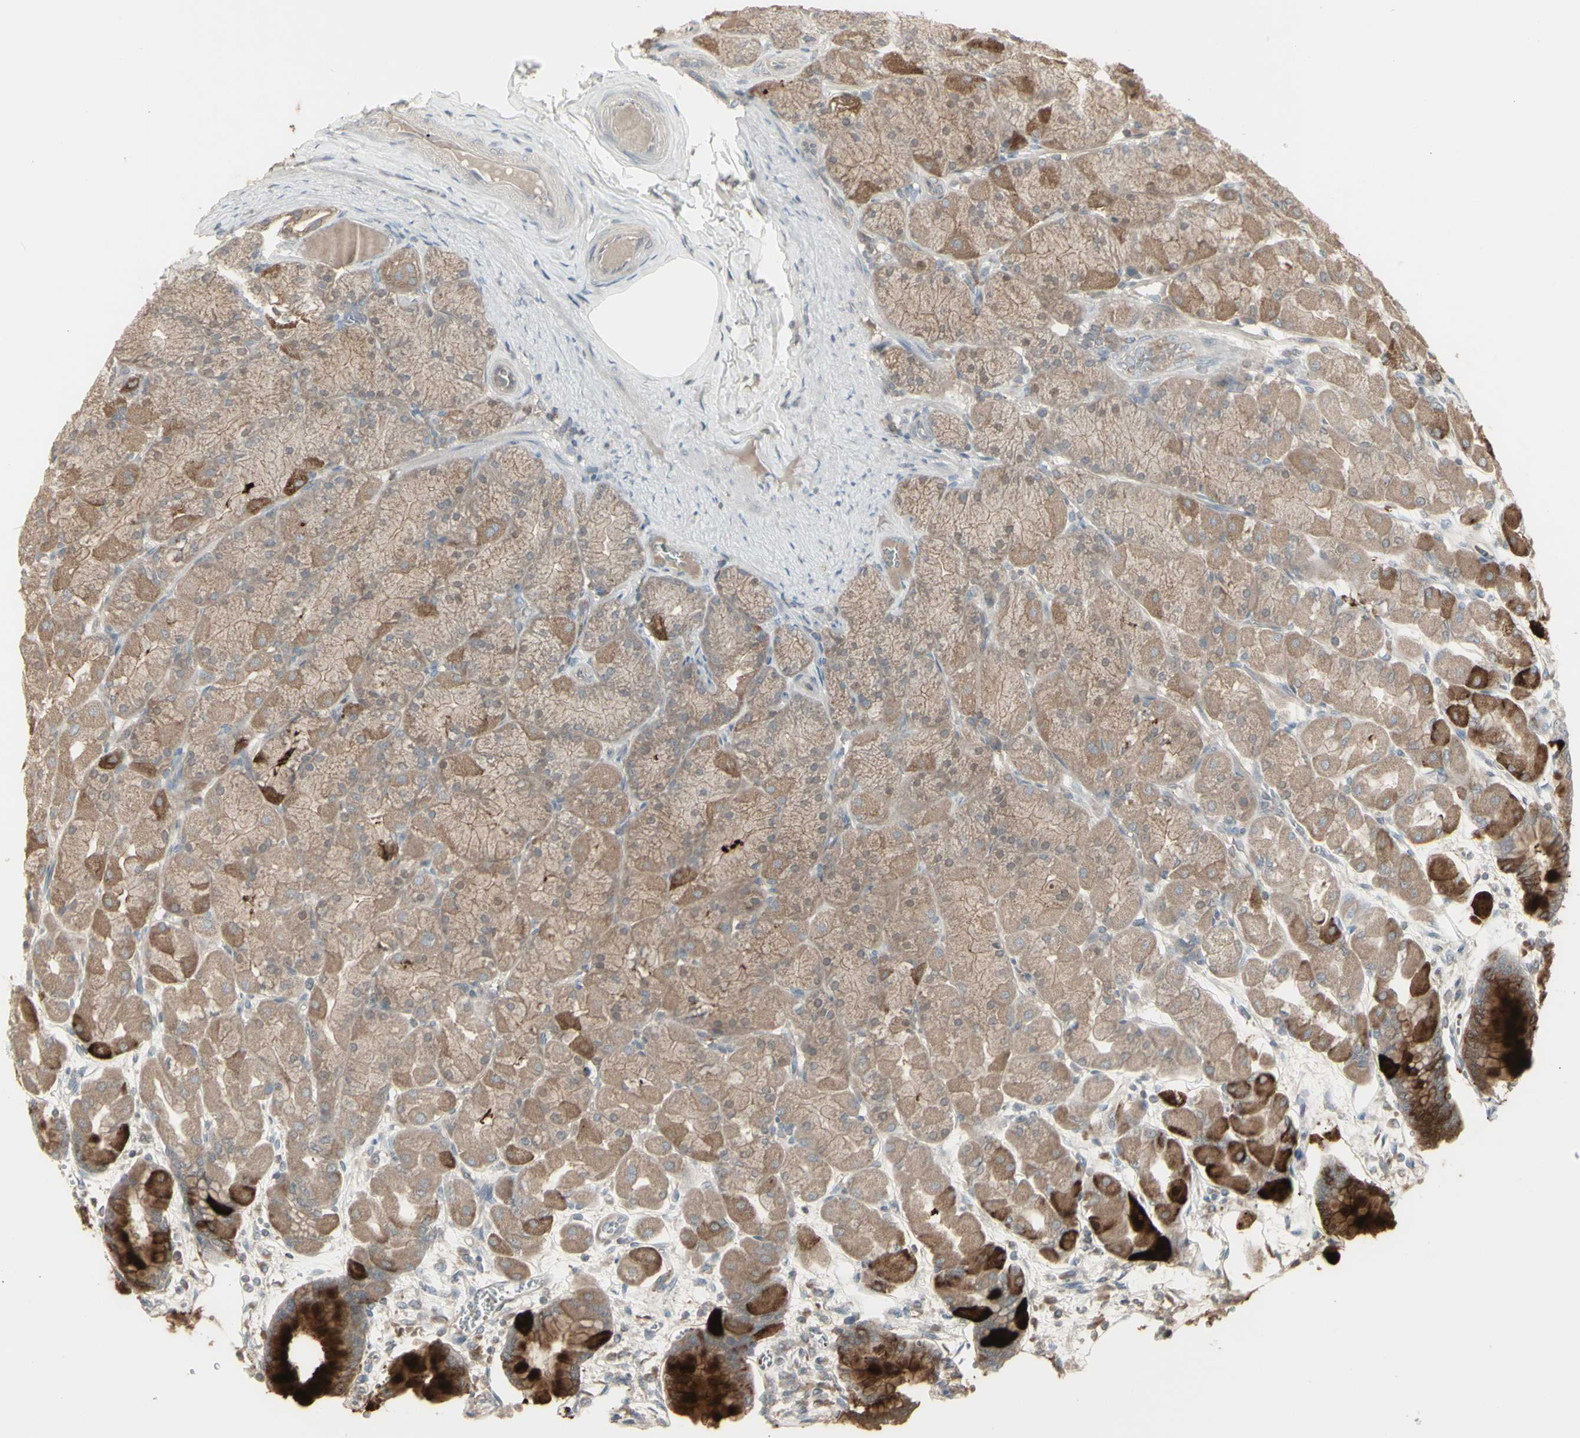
{"staining": {"intensity": "strong", "quantity": "<25%", "location": "cytoplasmic/membranous"}, "tissue": "stomach", "cell_type": "Glandular cells", "image_type": "normal", "snomed": [{"axis": "morphology", "description": "Normal tissue, NOS"}, {"axis": "topography", "description": "Stomach, upper"}], "caption": "Stomach stained with DAB immunohistochemistry (IHC) demonstrates medium levels of strong cytoplasmic/membranous staining in approximately <25% of glandular cells.", "gene": "CSK", "patient": {"sex": "female", "age": 56}}